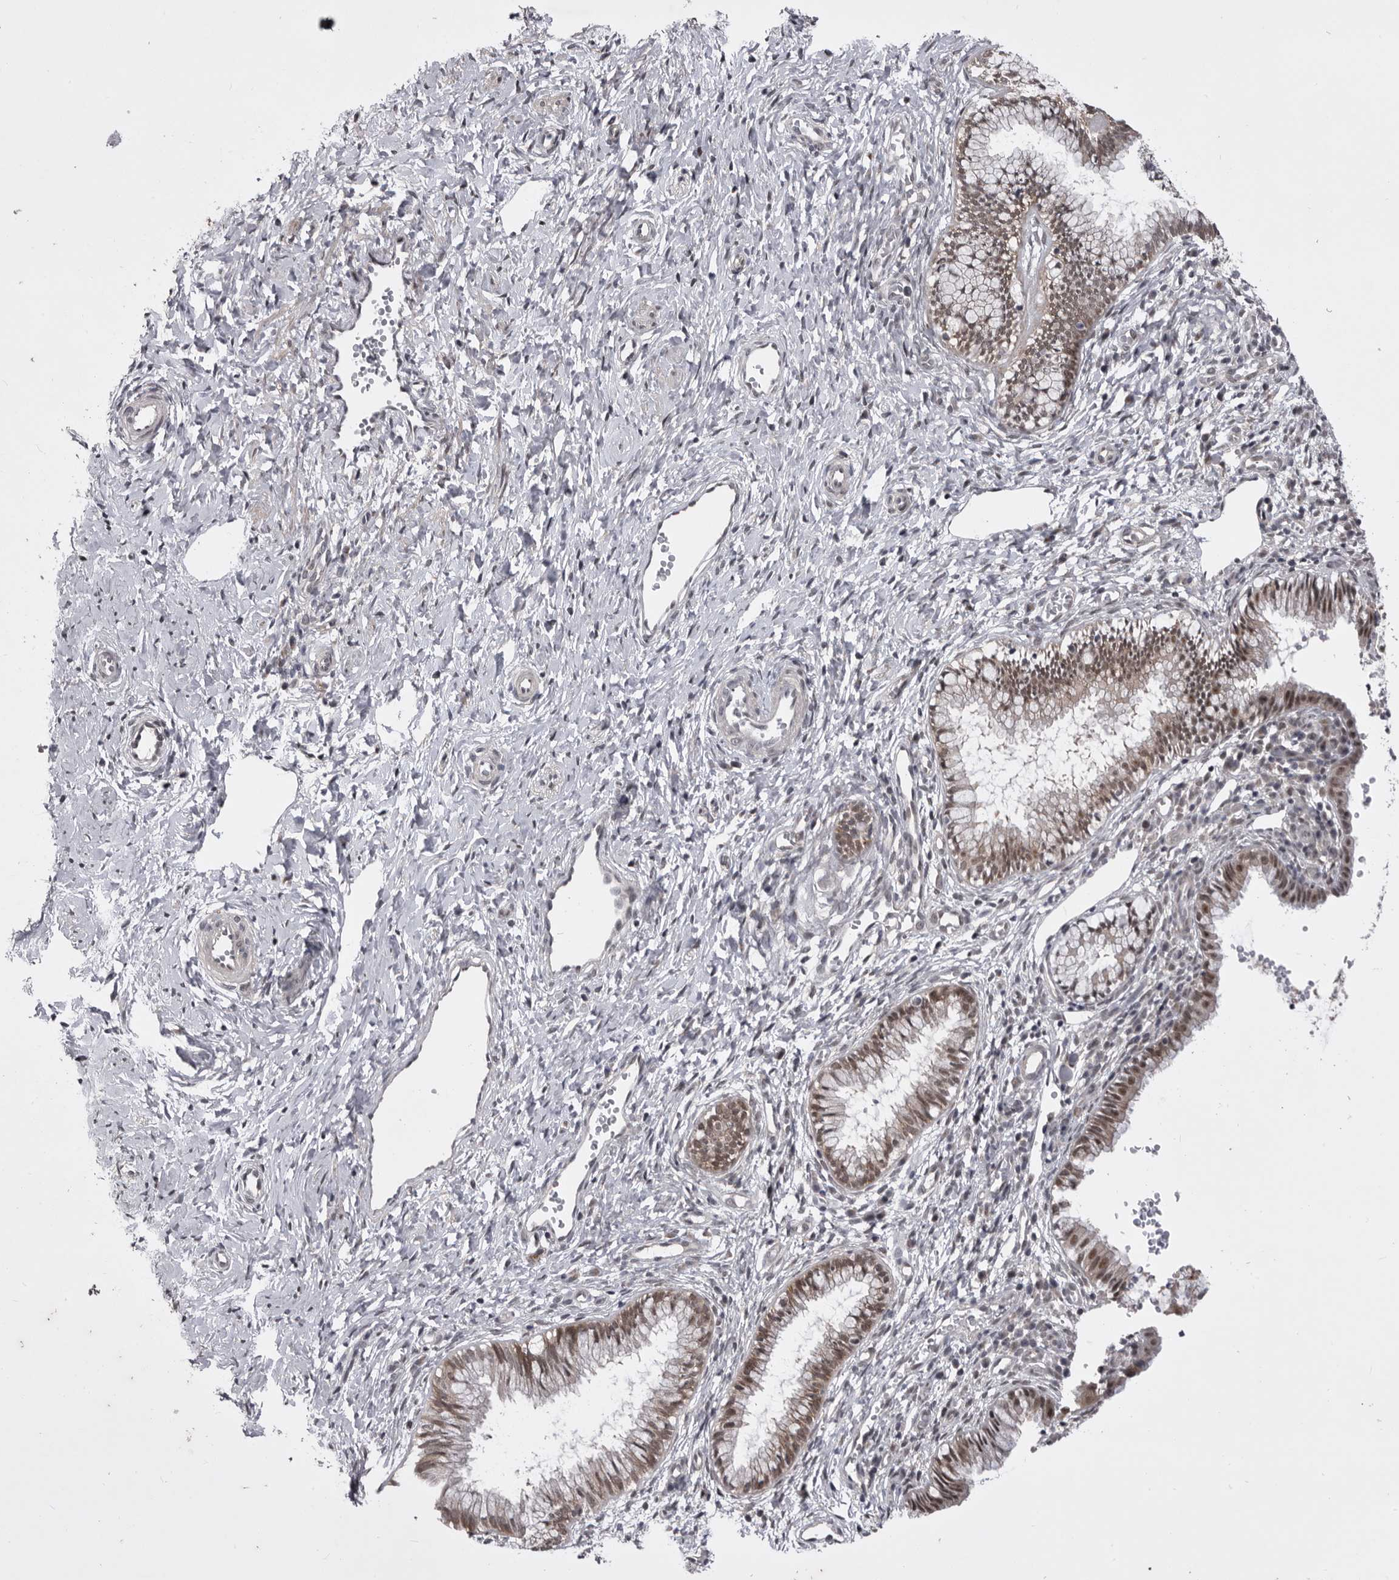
{"staining": {"intensity": "weak", "quantity": "25%-75%", "location": "cytoplasmic/membranous,nuclear"}, "tissue": "cervix", "cell_type": "Glandular cells", "image_type": "normal", "snomed": [{"axis": "morphology", "description": "Normal tissue, NOS"}, {"axis": "topography", "description": "Cervix"}], "caption": "IHC of unremarkable cervix shows low levels of weak cytoplasmic/membranous,nuclear positivity in about 25%-75% of glandular cells.", "gene": "PRPF3", "patient": {"sex": "female", "age": 27}}